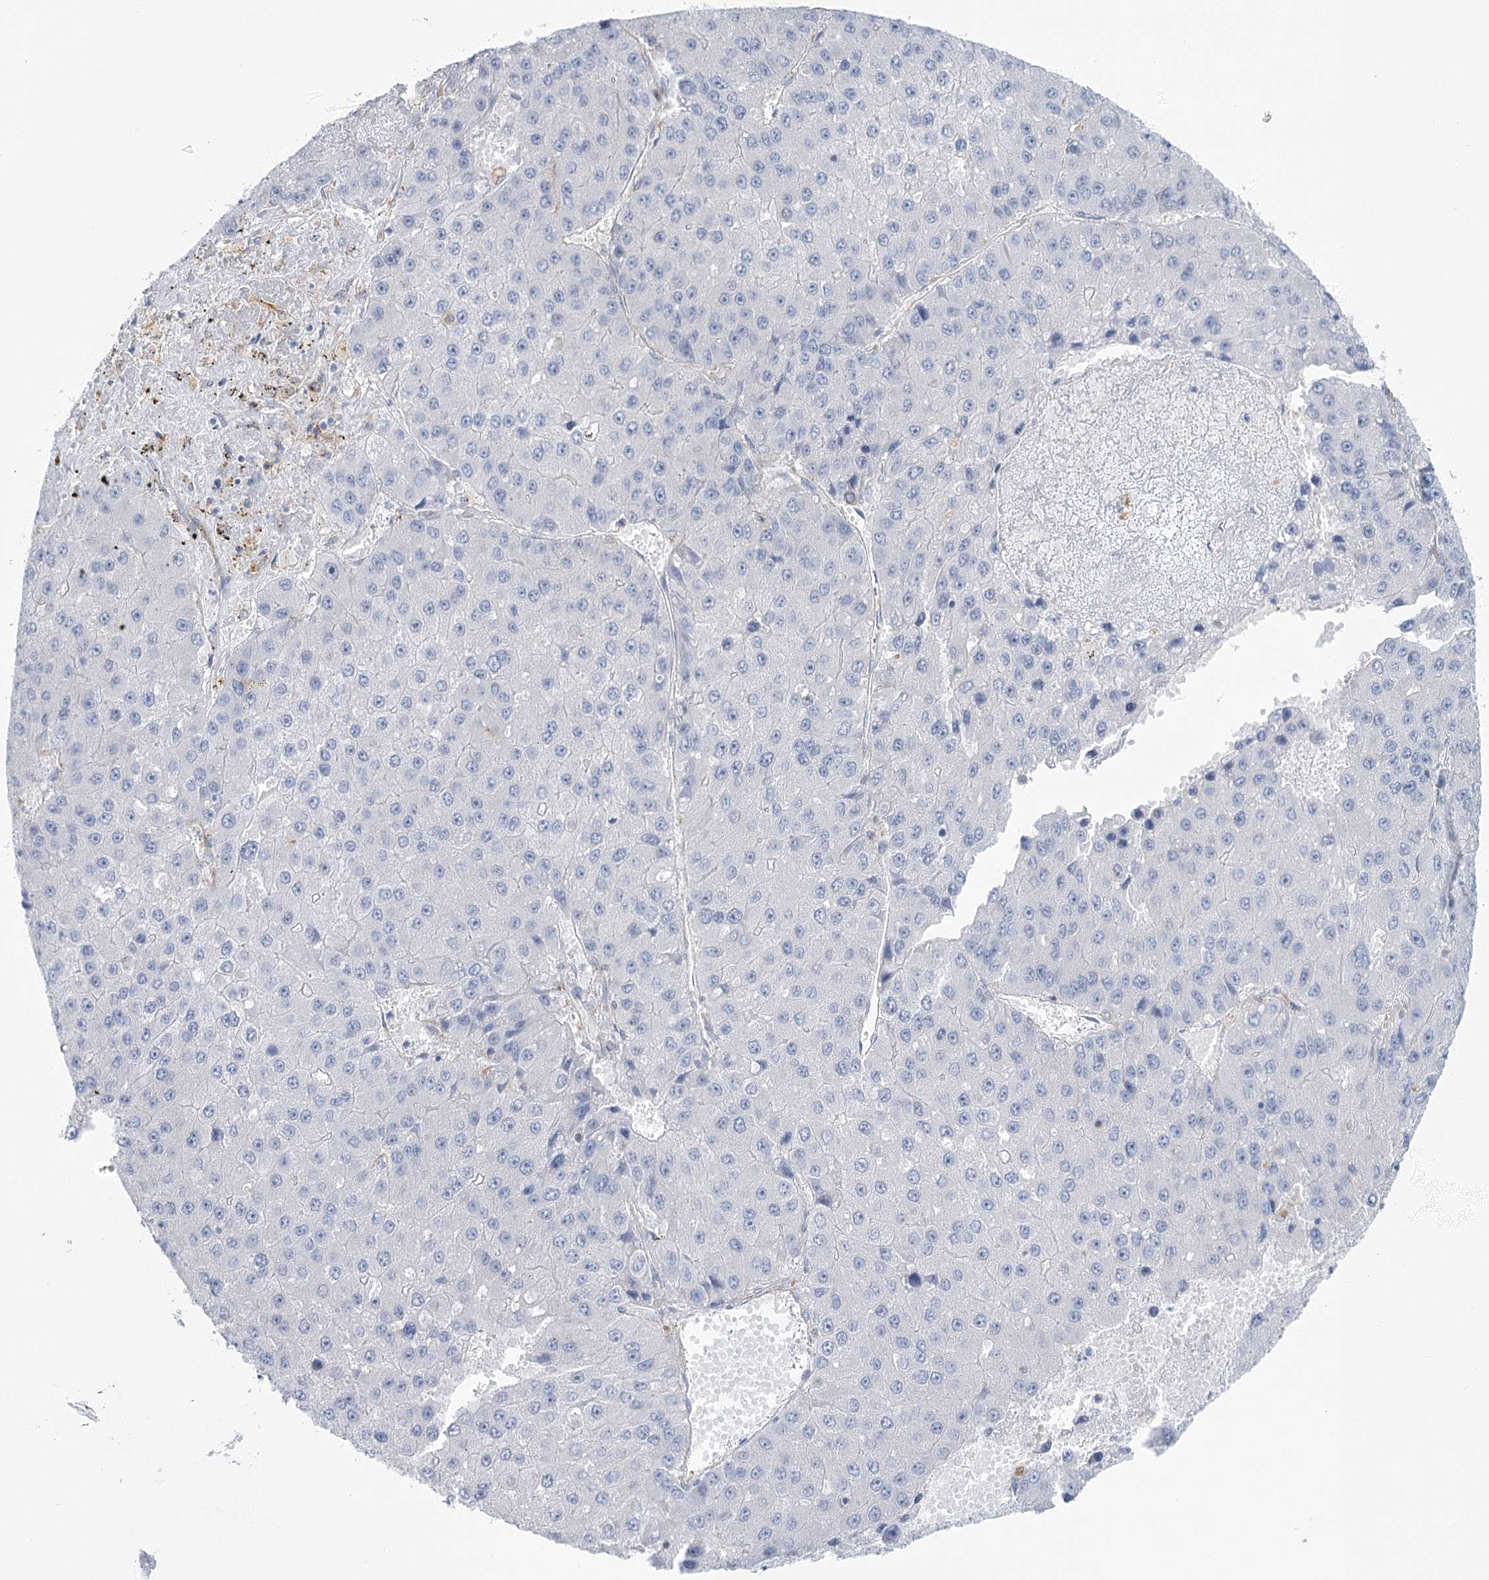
{"staining": {"intensity": "negative", "quantity": "none", "location": "none"}, "tissue": "liver cancer", "cell_type": "Tumor cells", "image_type": "cancer", "snomed": [{"axis": "morphology", "description": "Carcinoma, Hepatocellular, NOS"}, {"axis": "topography", "description": "Liver"}], "caption": "Micrograph shows no significant protein positivity in tumor cells of liver cancer.", "gene": "CCDC88A", "patient": {"sex": "female", "age": 73}}